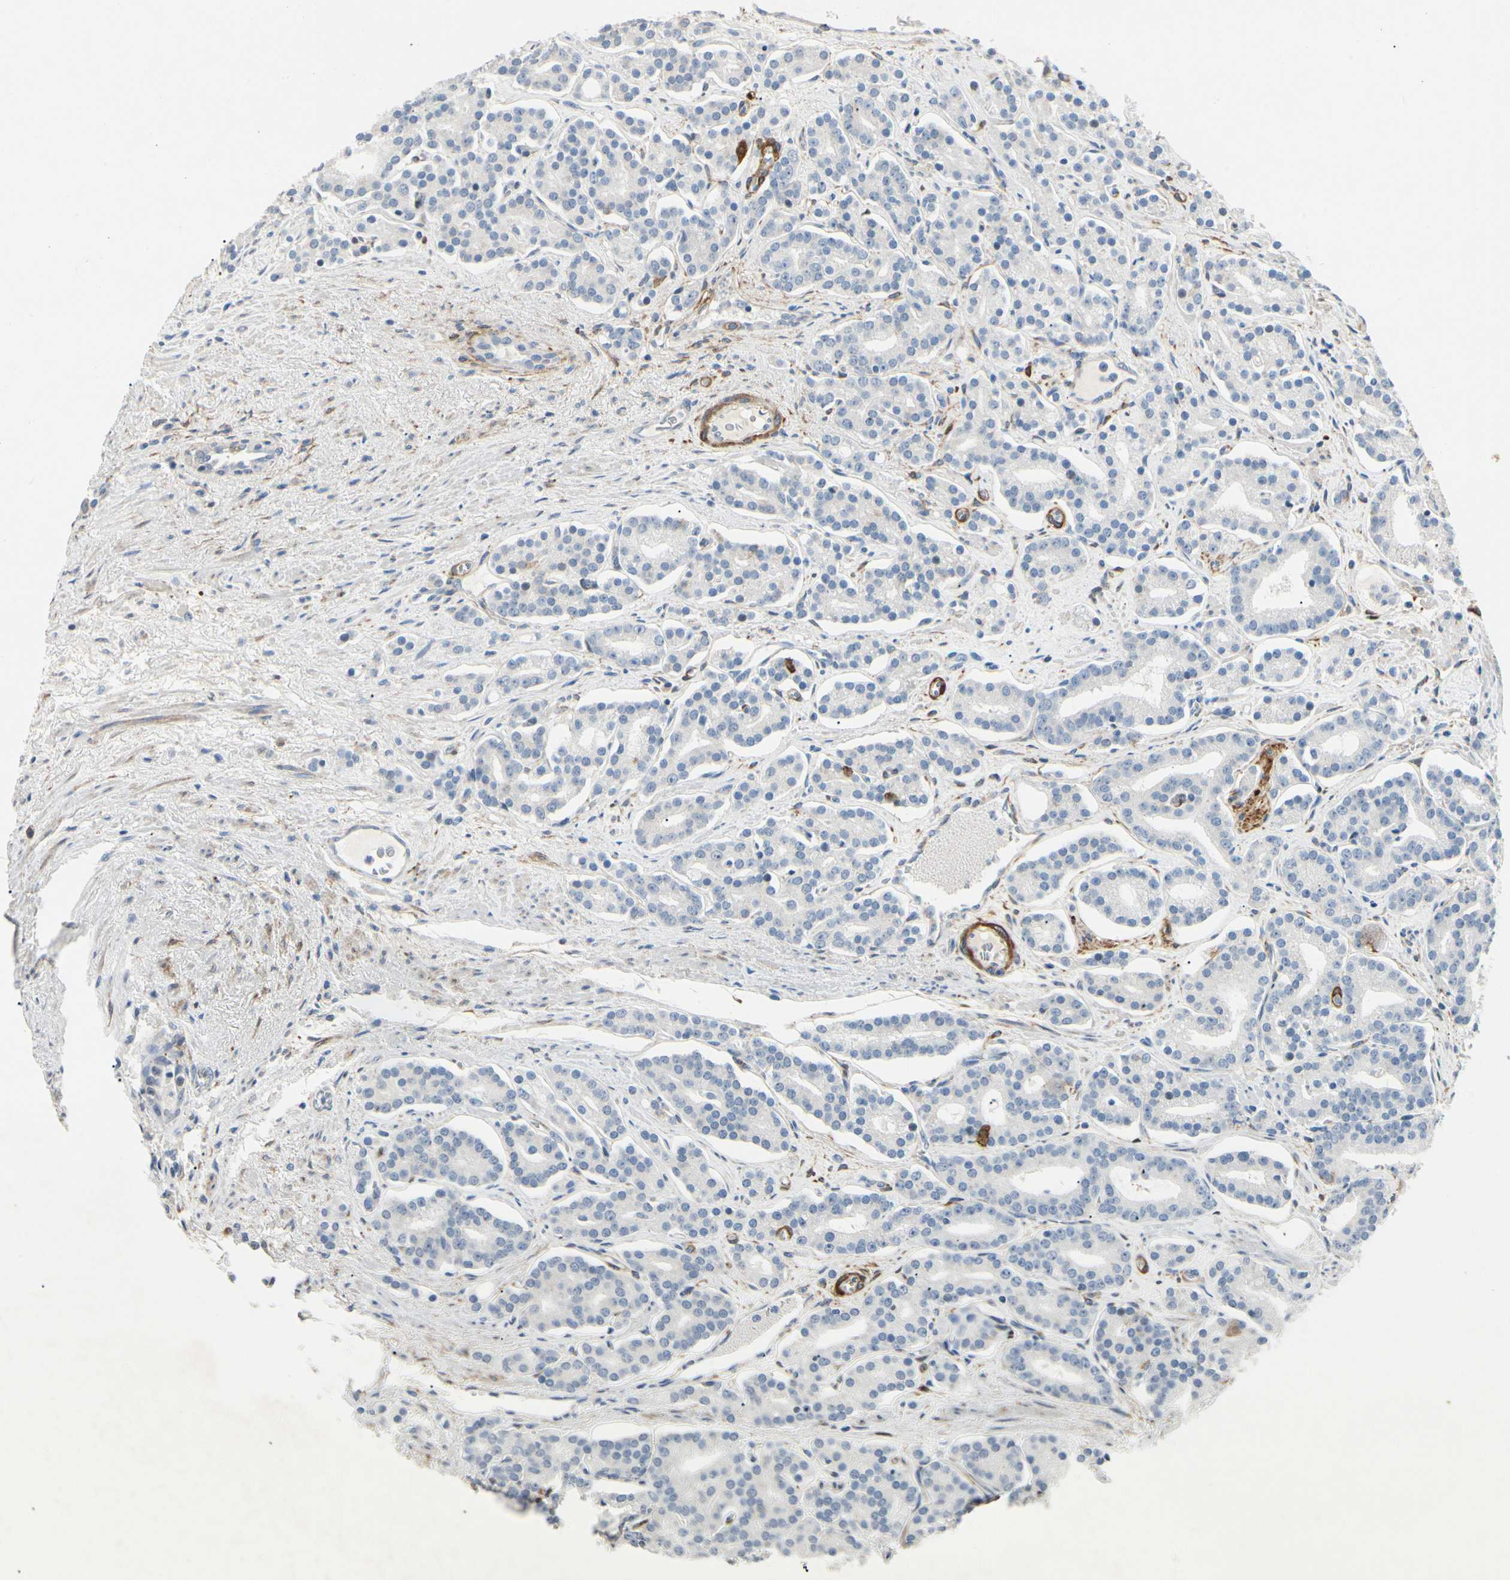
{"staining": {"intensity": "negative", "quantity": "none", "location": "none"}, "tissue": "prostate cancer", "cell_type": "Tumor cells", "image_type": "cancer", "snomed": [{"axis": "morphology", "description": "Adenocarcinoma, Low grade"}, {"axis": "topography", "description": "Prostate"}], "caption": "Immunohistochemistry (IHC) photomicrograph of neoplastic tissue: human prostate adenocarcinoma (low-grade) stained with DAB exhibits no significant protein positivity in tumor cells. Brightfield microscopy of immunohistochemistry (IHC) stained with DAB (brown) and hematoxylin (blue), captured at high magnification.", "gene": "AMPH", "patient": {"sex": "male", "age": 63}}